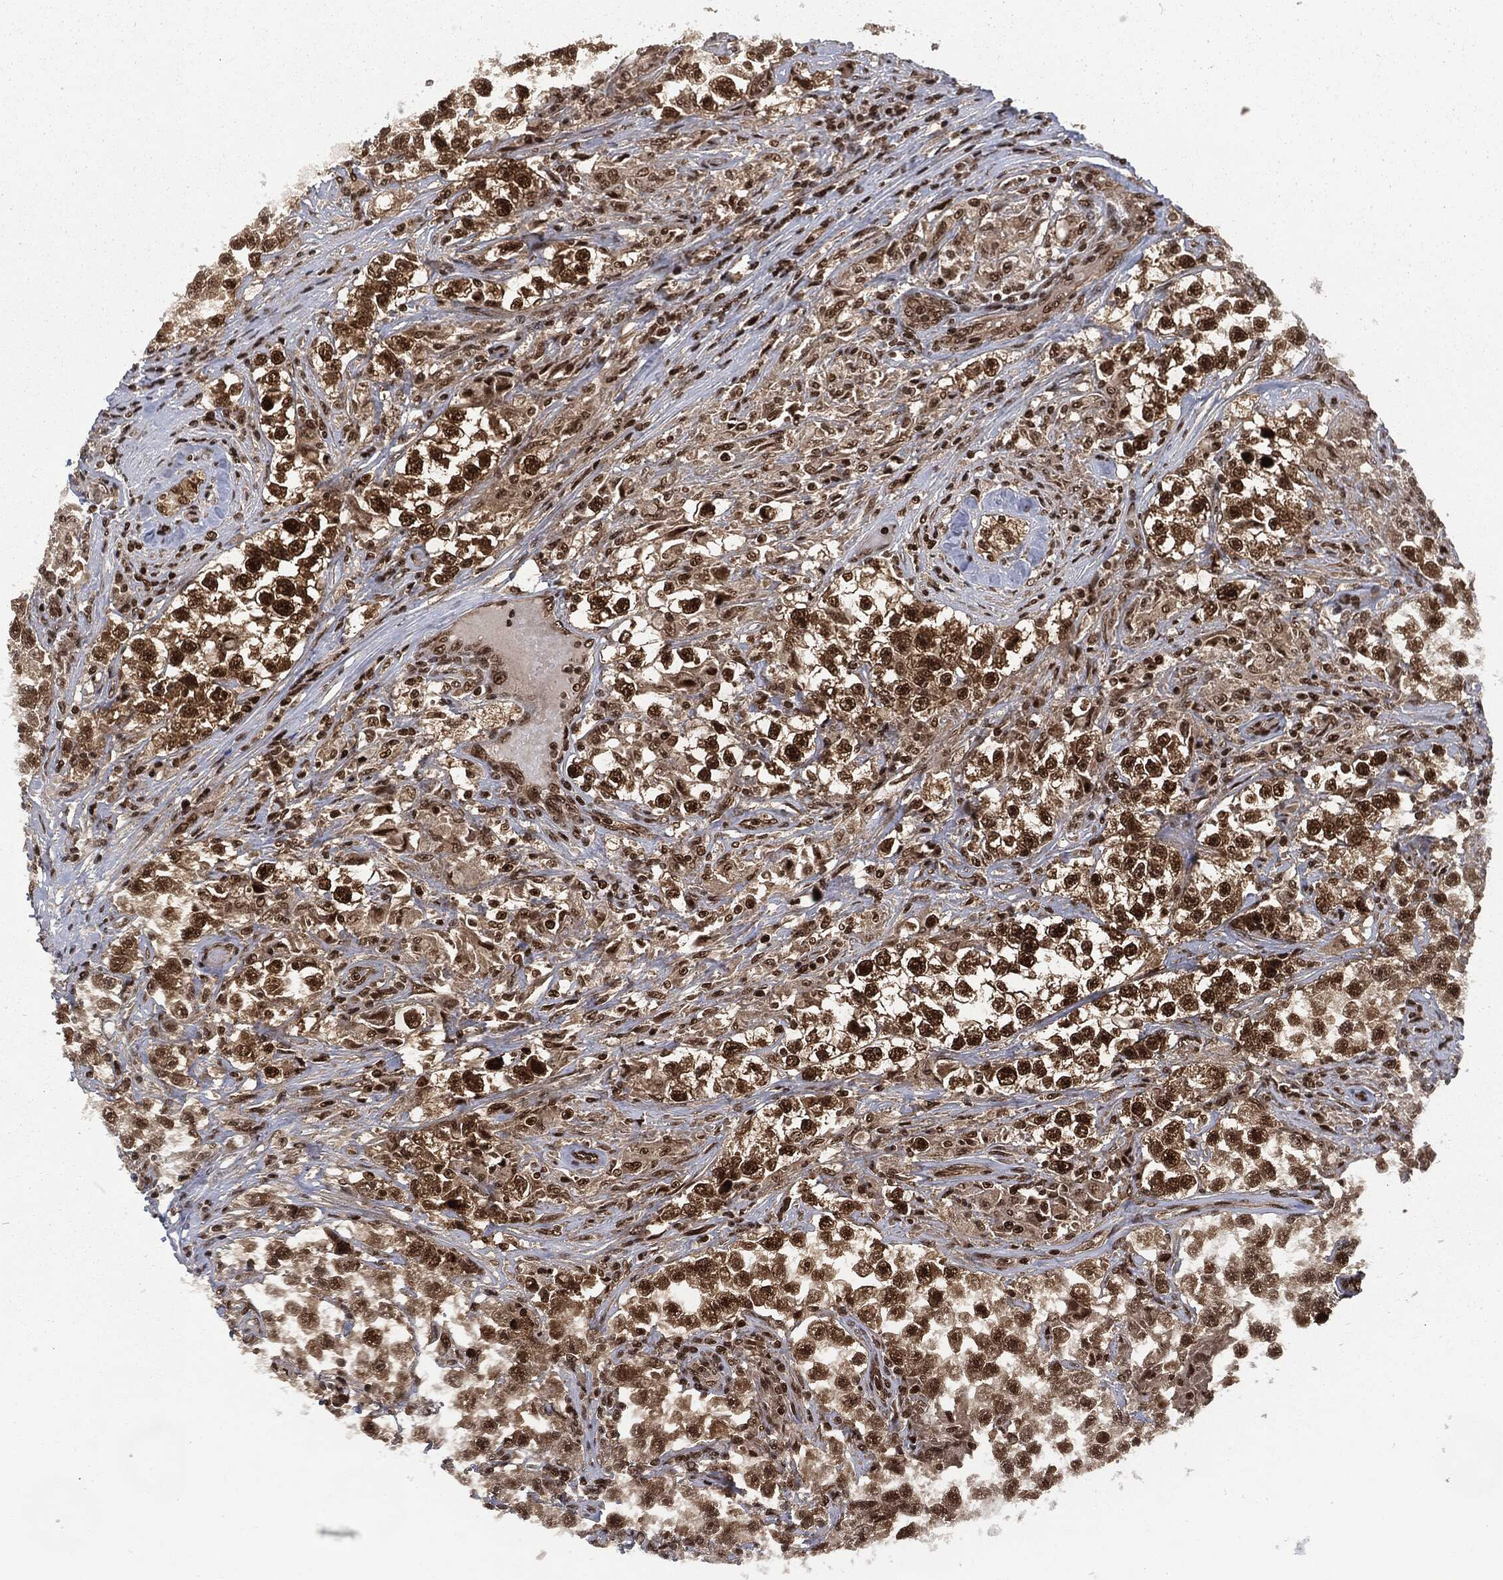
{"staining": {"intensity": "strong", "quantity": ">75%", "location": "nuclear"}, "tissue": "testis cancer", "cell_type": "Tumor cells", "image_type": "cancer", "snomed": [{"axis": "morphology", "description": "Seminoma, NOS"}, {"axis": "topography", "description": "Testis"}], "caption": "A brown stain labels strong nuclear expression of a protein in testis seminoma tumor cells. (Brightfield microscopy of DAB IHC at high magnification).", "gene": "NGRN", "patient": {"sex": "male", "age": 46}}